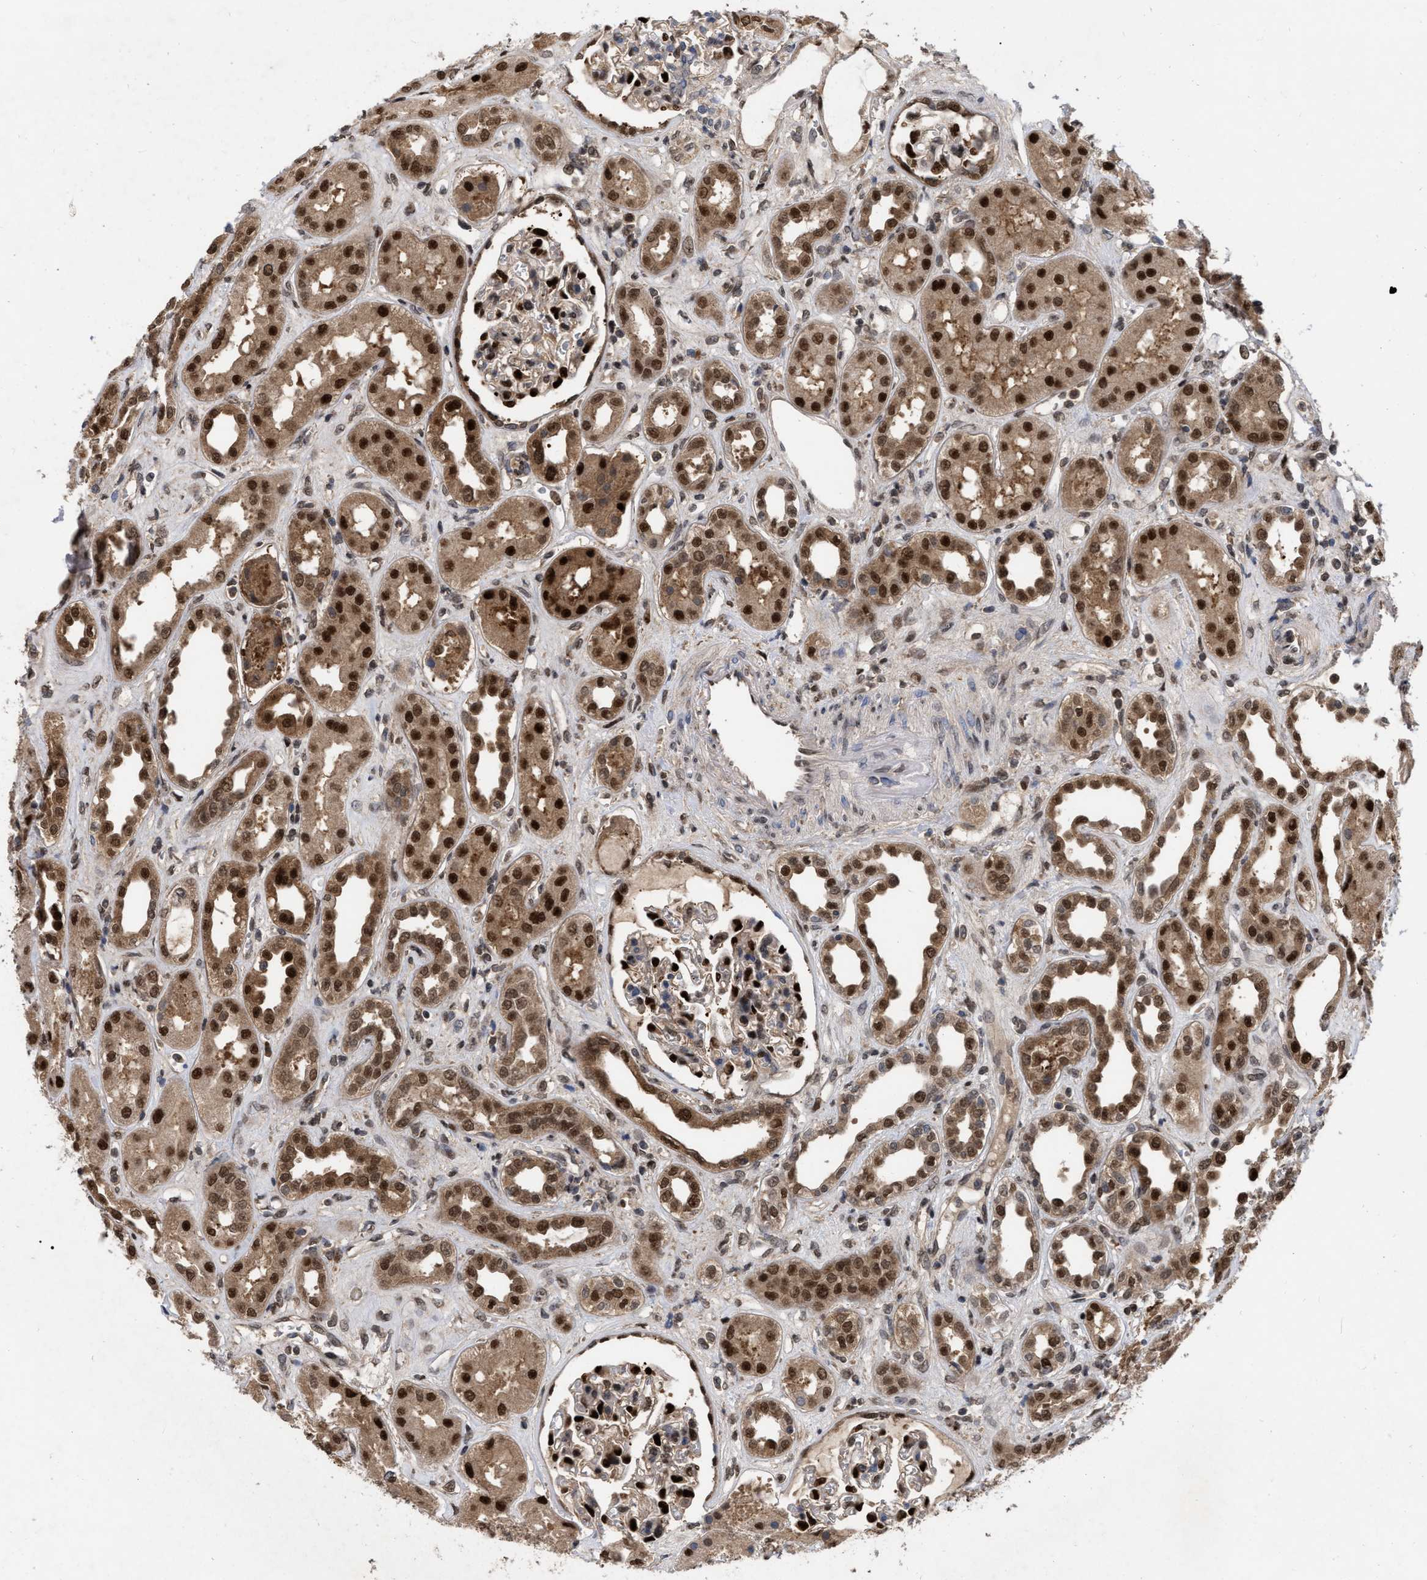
{"staining": {"intensity": "strong", "quantity": "25%-75%", "location": "cytoplasmic/membranous,nuclear"}, "tissue": "kidney", "cell_type": "Cells in glomeruli", "image_type": "normal", "snomed": [{"axis": "morphology", "description": "Normal tissue, NOS"}, {"axis": "topography", "description": "Kidney"}], "caption": "This photomicrograph exhibits IHC staining of normal human kidney, with high strong cytoplasmic/membranous,nuclear staining in approximately 25%-75% of cells in glomeruli.", "gene": "MDM4", "patient": {"sex": "male", "age": 59}}